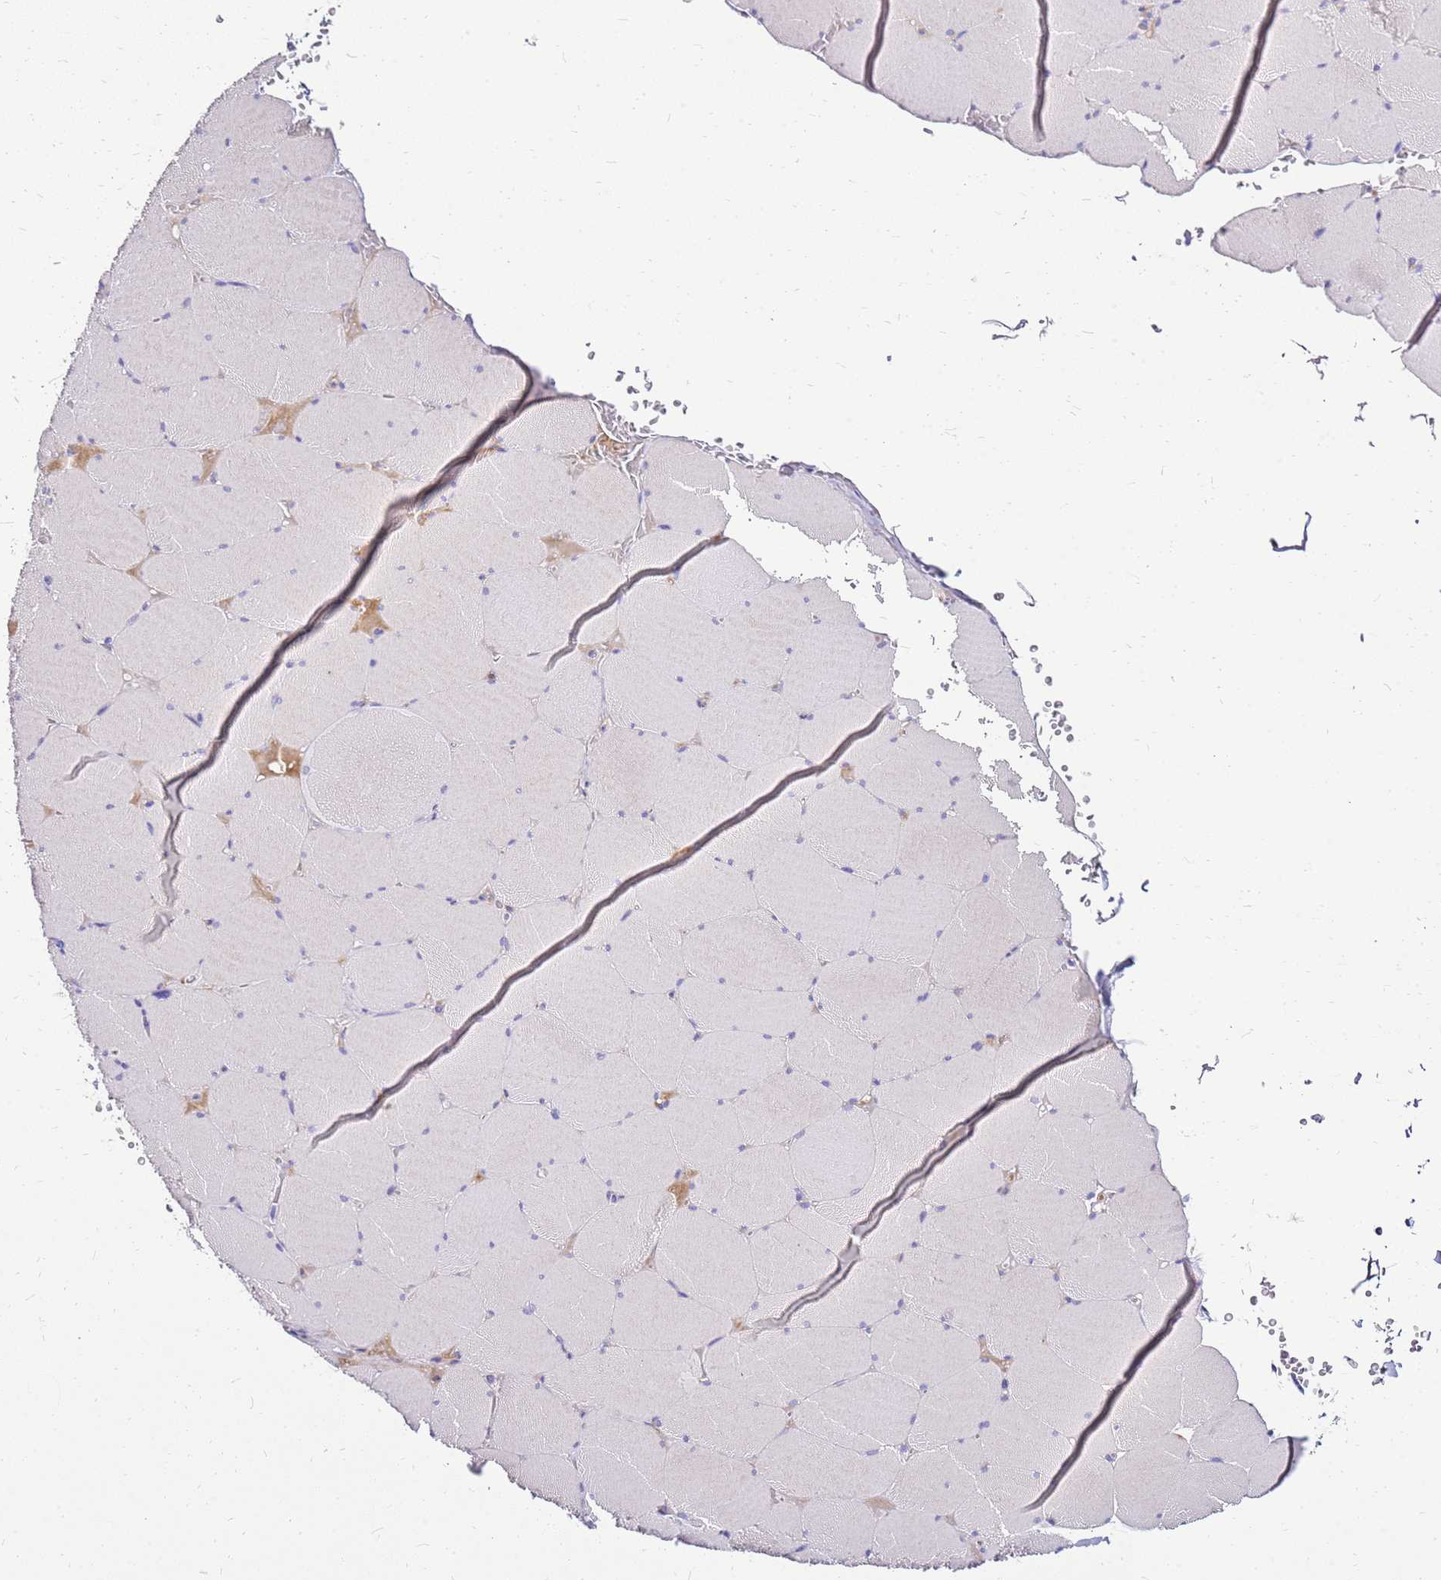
{"staining": {"intensity": "negative", "quantity": "none", "location": "none"}, "tissue": "skeletal muscle", "cell_type": "Myocytes", "image_type": "normal", "snomed": [{"axis": "morphology", "description": "Normal tissue, NOS"}, {"axis": "topography", "description": "Skeletal muscle"}, {"axis": "topography", "description": "Head-Neck"}], "caption": "Myocytes show no significant positivity in benign skeletal muscle.", "gene": "DCDC2B", "patient": {"sex": "male", "age": 66}}